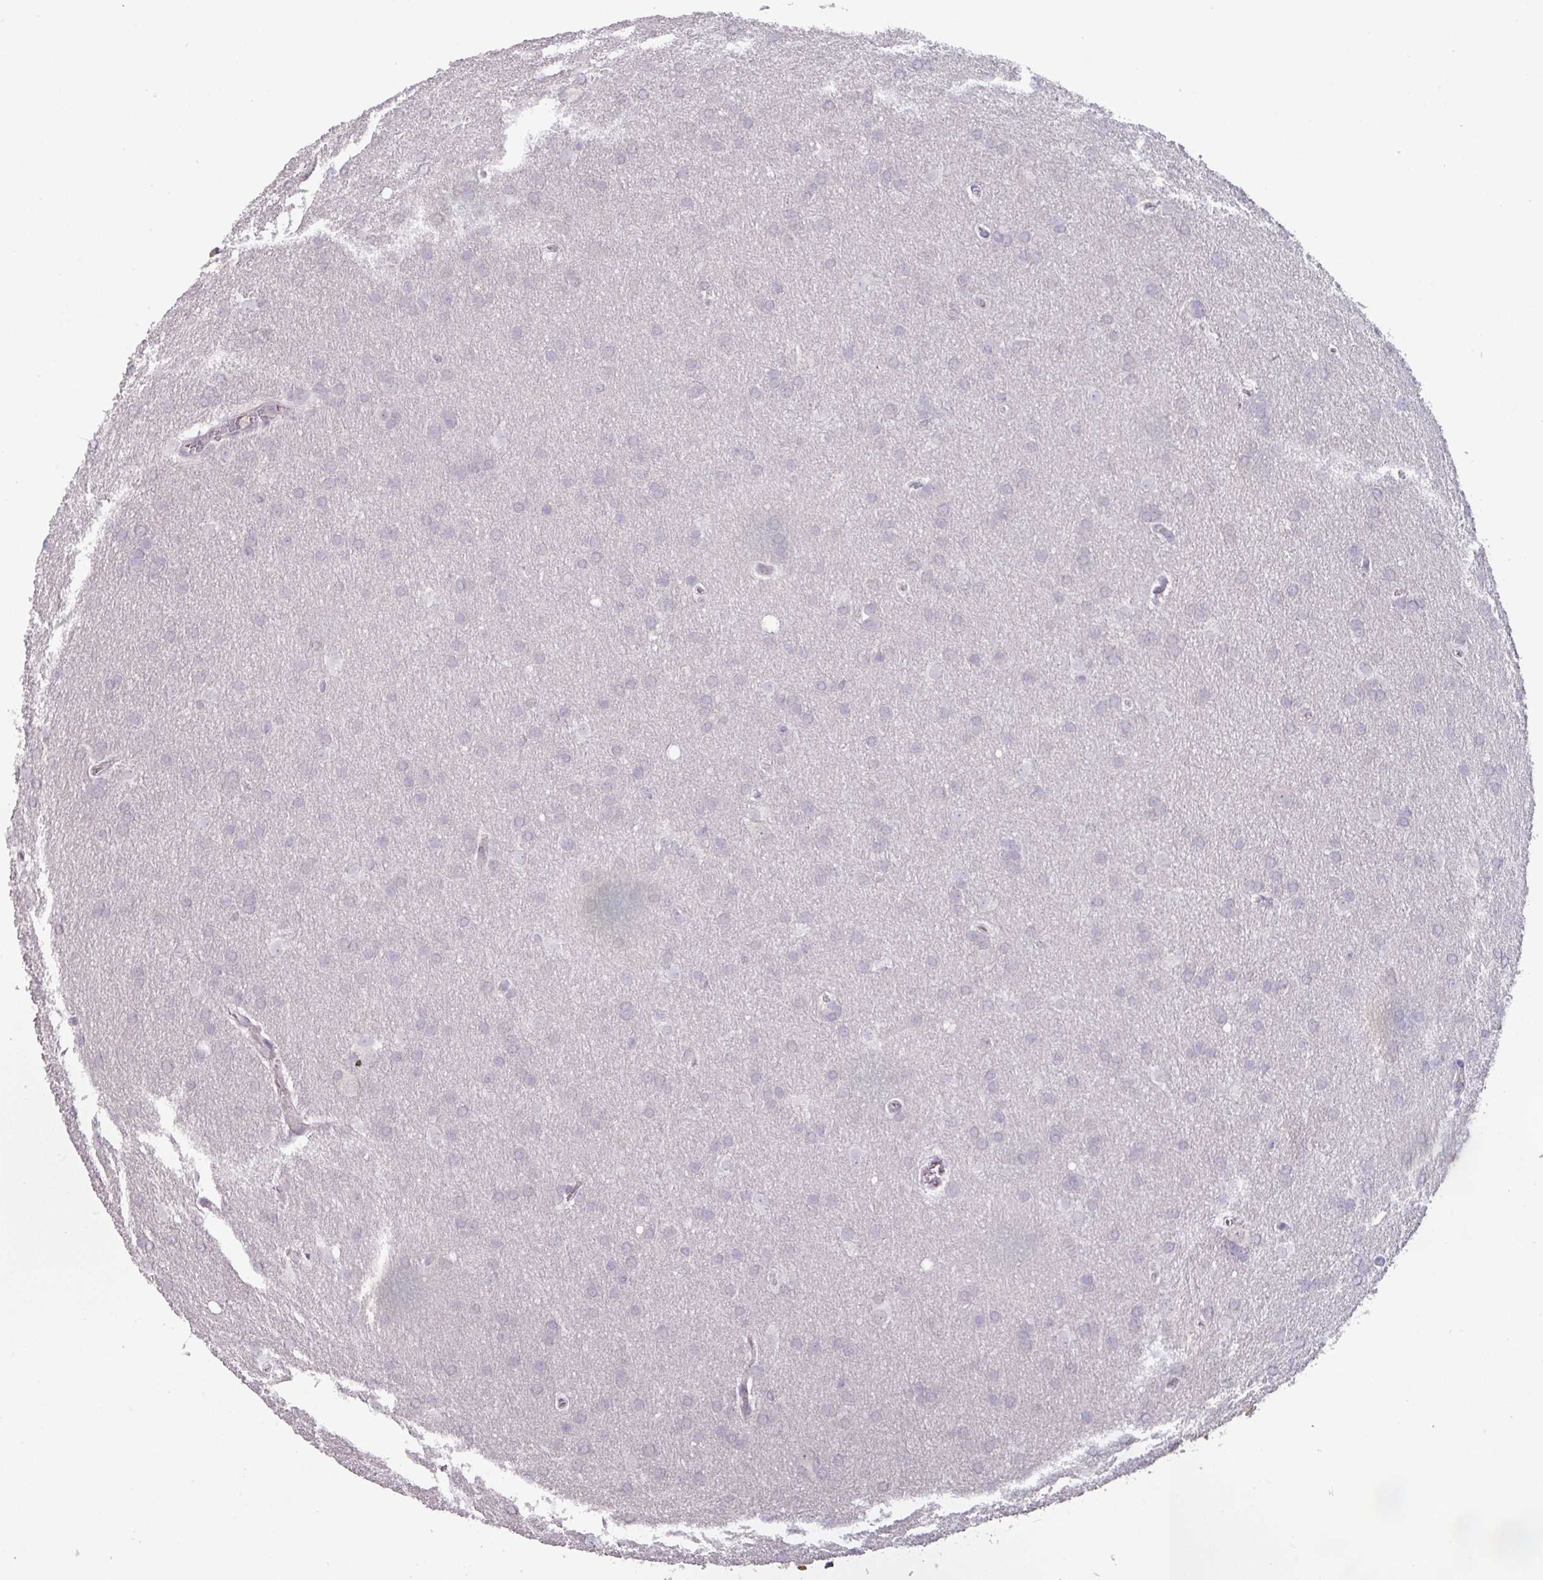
{"staining": {"intensity": "negative", "quantity": "none", "location": "none"}, "tissue": "glioma", "cell_type": "Tumor cells", "image_type": "cancer", "snomed": [{"axis": "morphology", "description": "Glioma, malignant, Low grade"}, {"axis": "topography", "description": "Brain"}], "caption": "This is a histopathology image of immunohistochemistry (IHC) staining of malignant glioma (low-grade), which shows no positivity in tumor cells.", "gene": "PRAMEF8", "patient": {"sex": "female", "age": 32}}